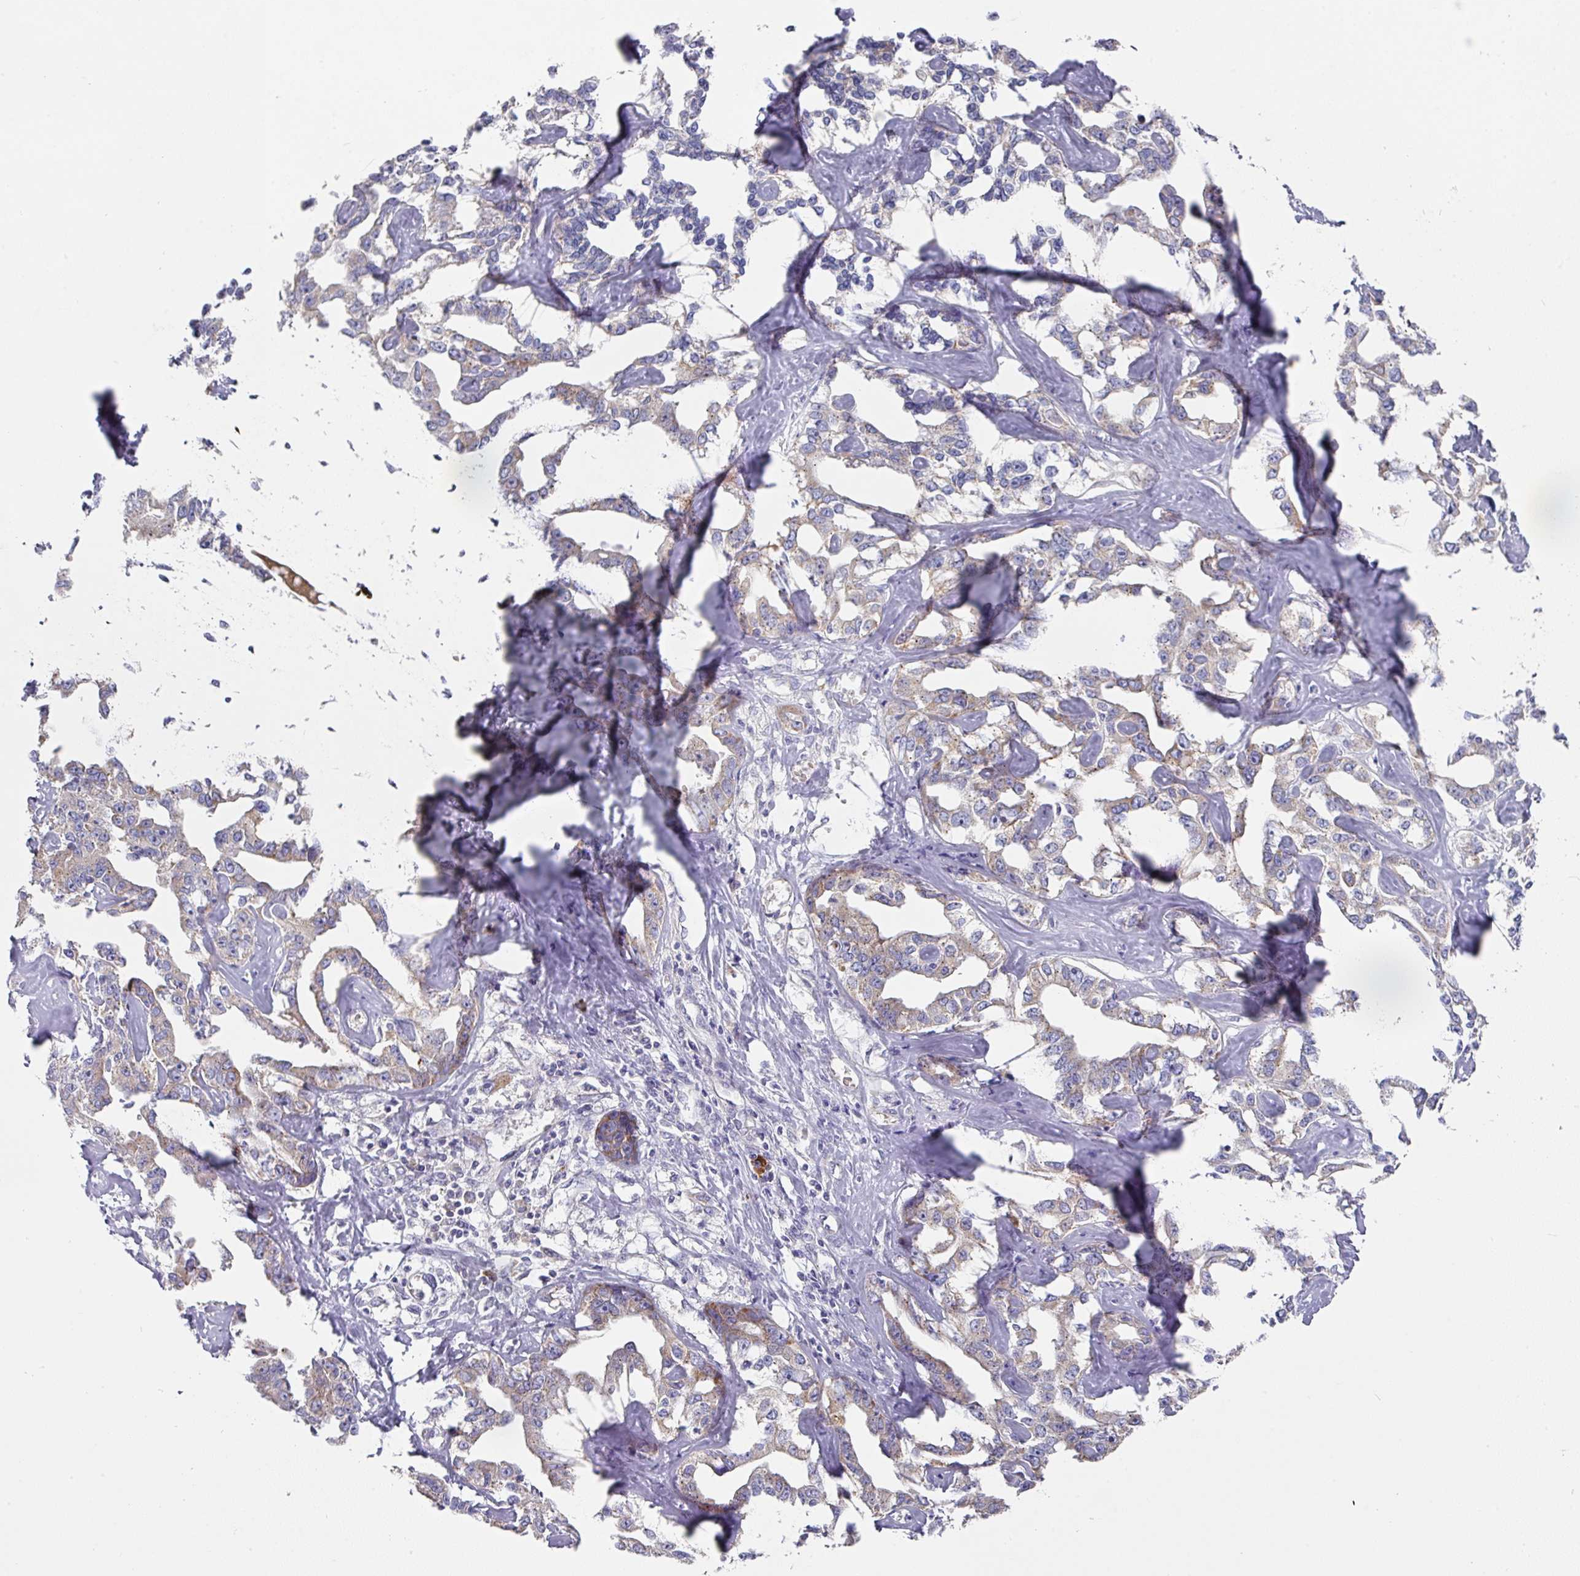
{"staining": {"intensity": "weak", "quantity": "25%-75%", "location": "cytoplasmic/membranous"}, "tissue": "liver cancer", "cell_type": "Tumor cells", "image_type": "cancer", "snomed": [{"axis": "morphology", "description": "Cholangiocarcinoma"}, {"axis": "topography", "description": "Liver"}], "caption": "Cholangiocarcinoma (liver) was stained to show a protein in brown. There is low levels of weak cytoplasmic/membranous staining in about 25%-75% of tumor cells. (Stains: DAB in brown, nuclei in blue, Microscopy: brightfield microscopy at high magnification).", "gene": "IL4R", "patient": {"sex": "male", "age": 59}}